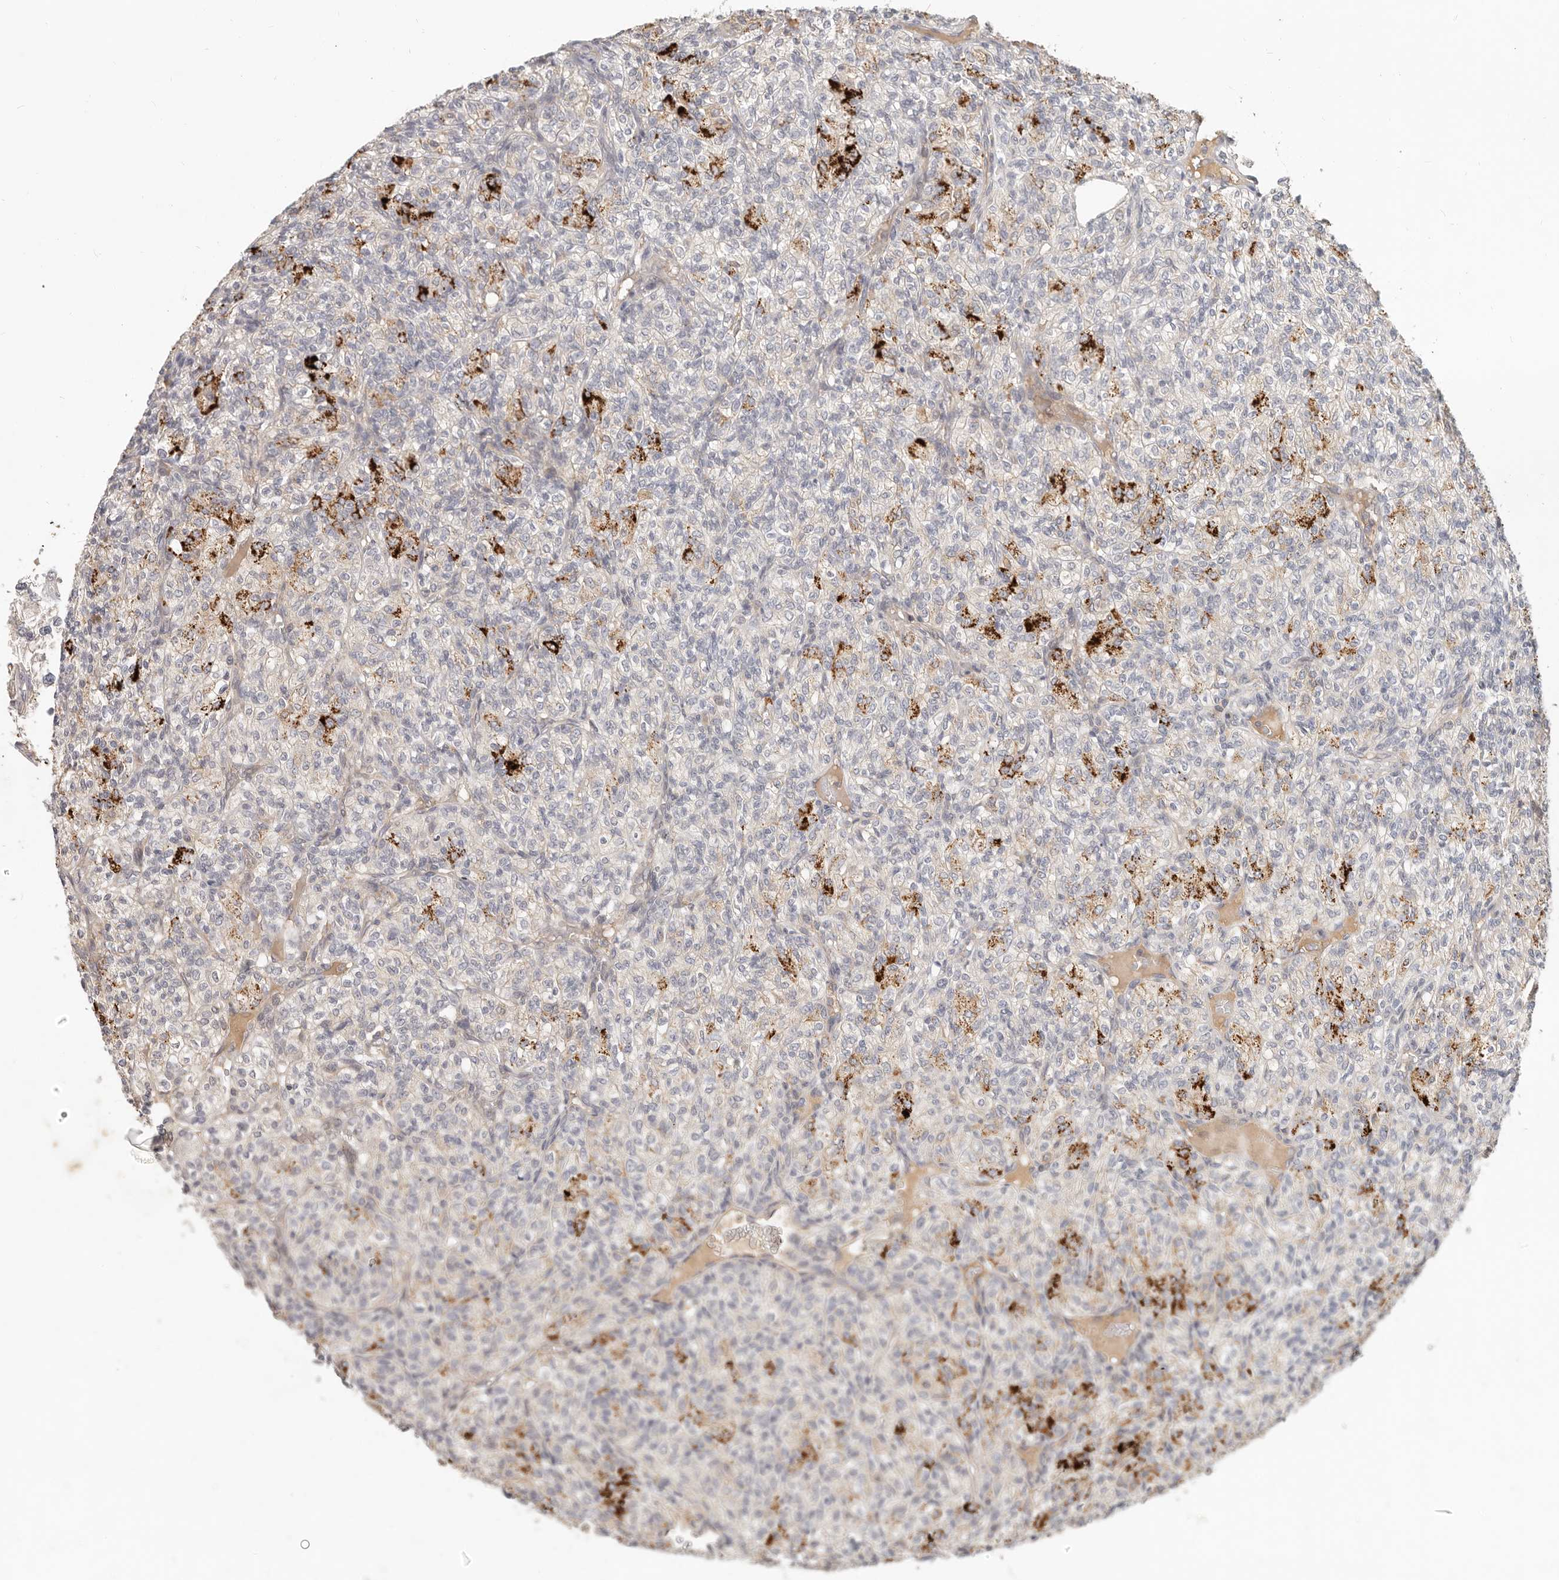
{"staining": {"intensity": "strong", "quantity": "<25%", "location": "cytoplasmic/membranous"}, "tissue": "renal cancer", "cell_type": "Tumor cells", "image_type": "cancer", "snomed": [{"axis": "morphology", "description": "Adenocarcinoma, NOS"}, {"axis": "topography", "description": "Kidney"}], "caption": "Immunohistochemistry (IHC) histopathology image of neoplastic tissue: human adenocarcinoma (renal) stained using immunohistochemistry demonstrates medium levels of strong protein expression localized specifically in the cytoplasmic/membranous of tumor cells, appearing as a cytoplasmic/membranous brown color.", "gene": "USP49", "patient": {"sex": "male", "age": 77}}